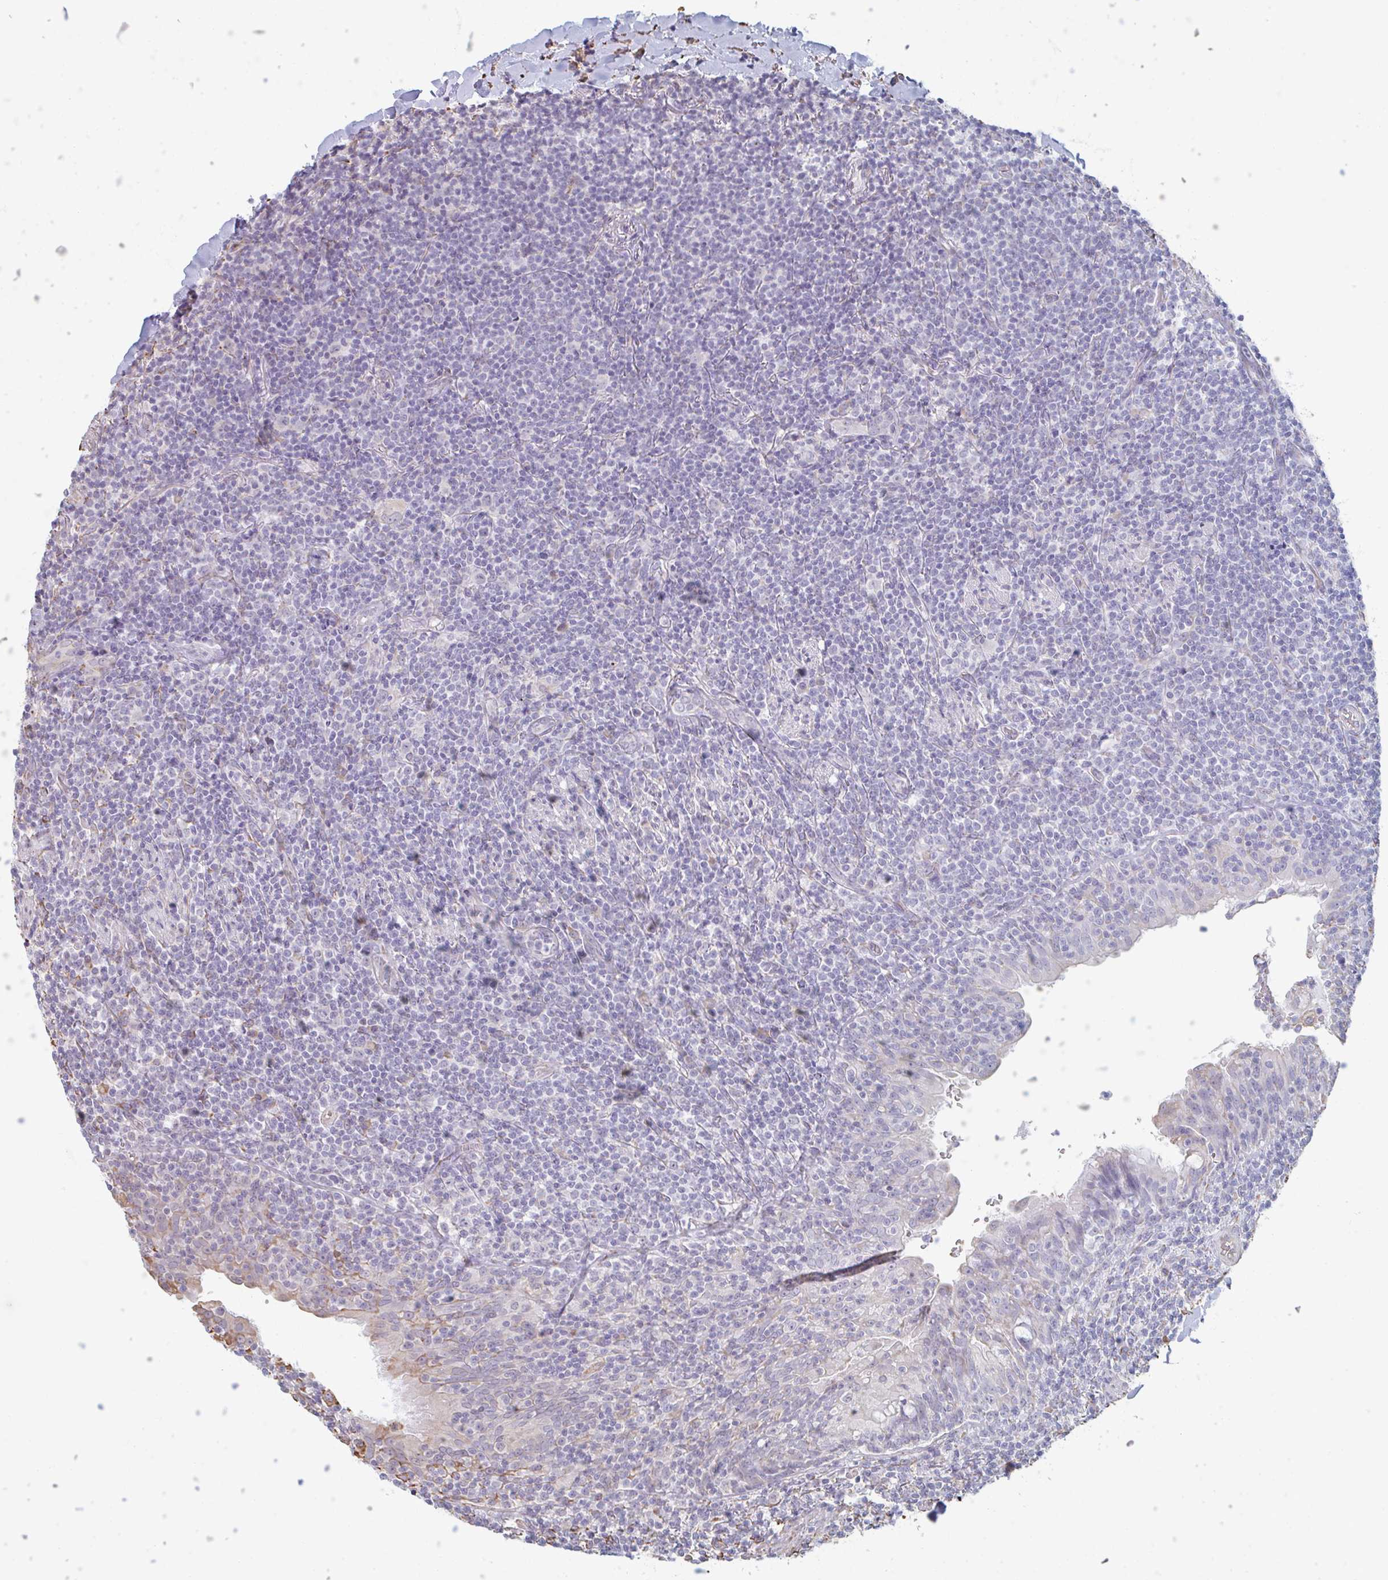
{"staining": {"intensity": "negative", "quantity": "none", "location": "none"}, "tissue": "lymphoma", "cell_type": "Tumor cells", "image_type": "cancer", "snomed": [{"axis": "morphology", "description": "Malignant lymphoma, non-Hodgkin's type, Low grade"}, {"axis": "topography", "description": "Lung"}], "caption": "DAB immunohistochemical staining of lymphoma demonstrates no significant staining in tumor cells.", "gene": "RAB5IF", "patient": {"sex": "female", "age": 71}}